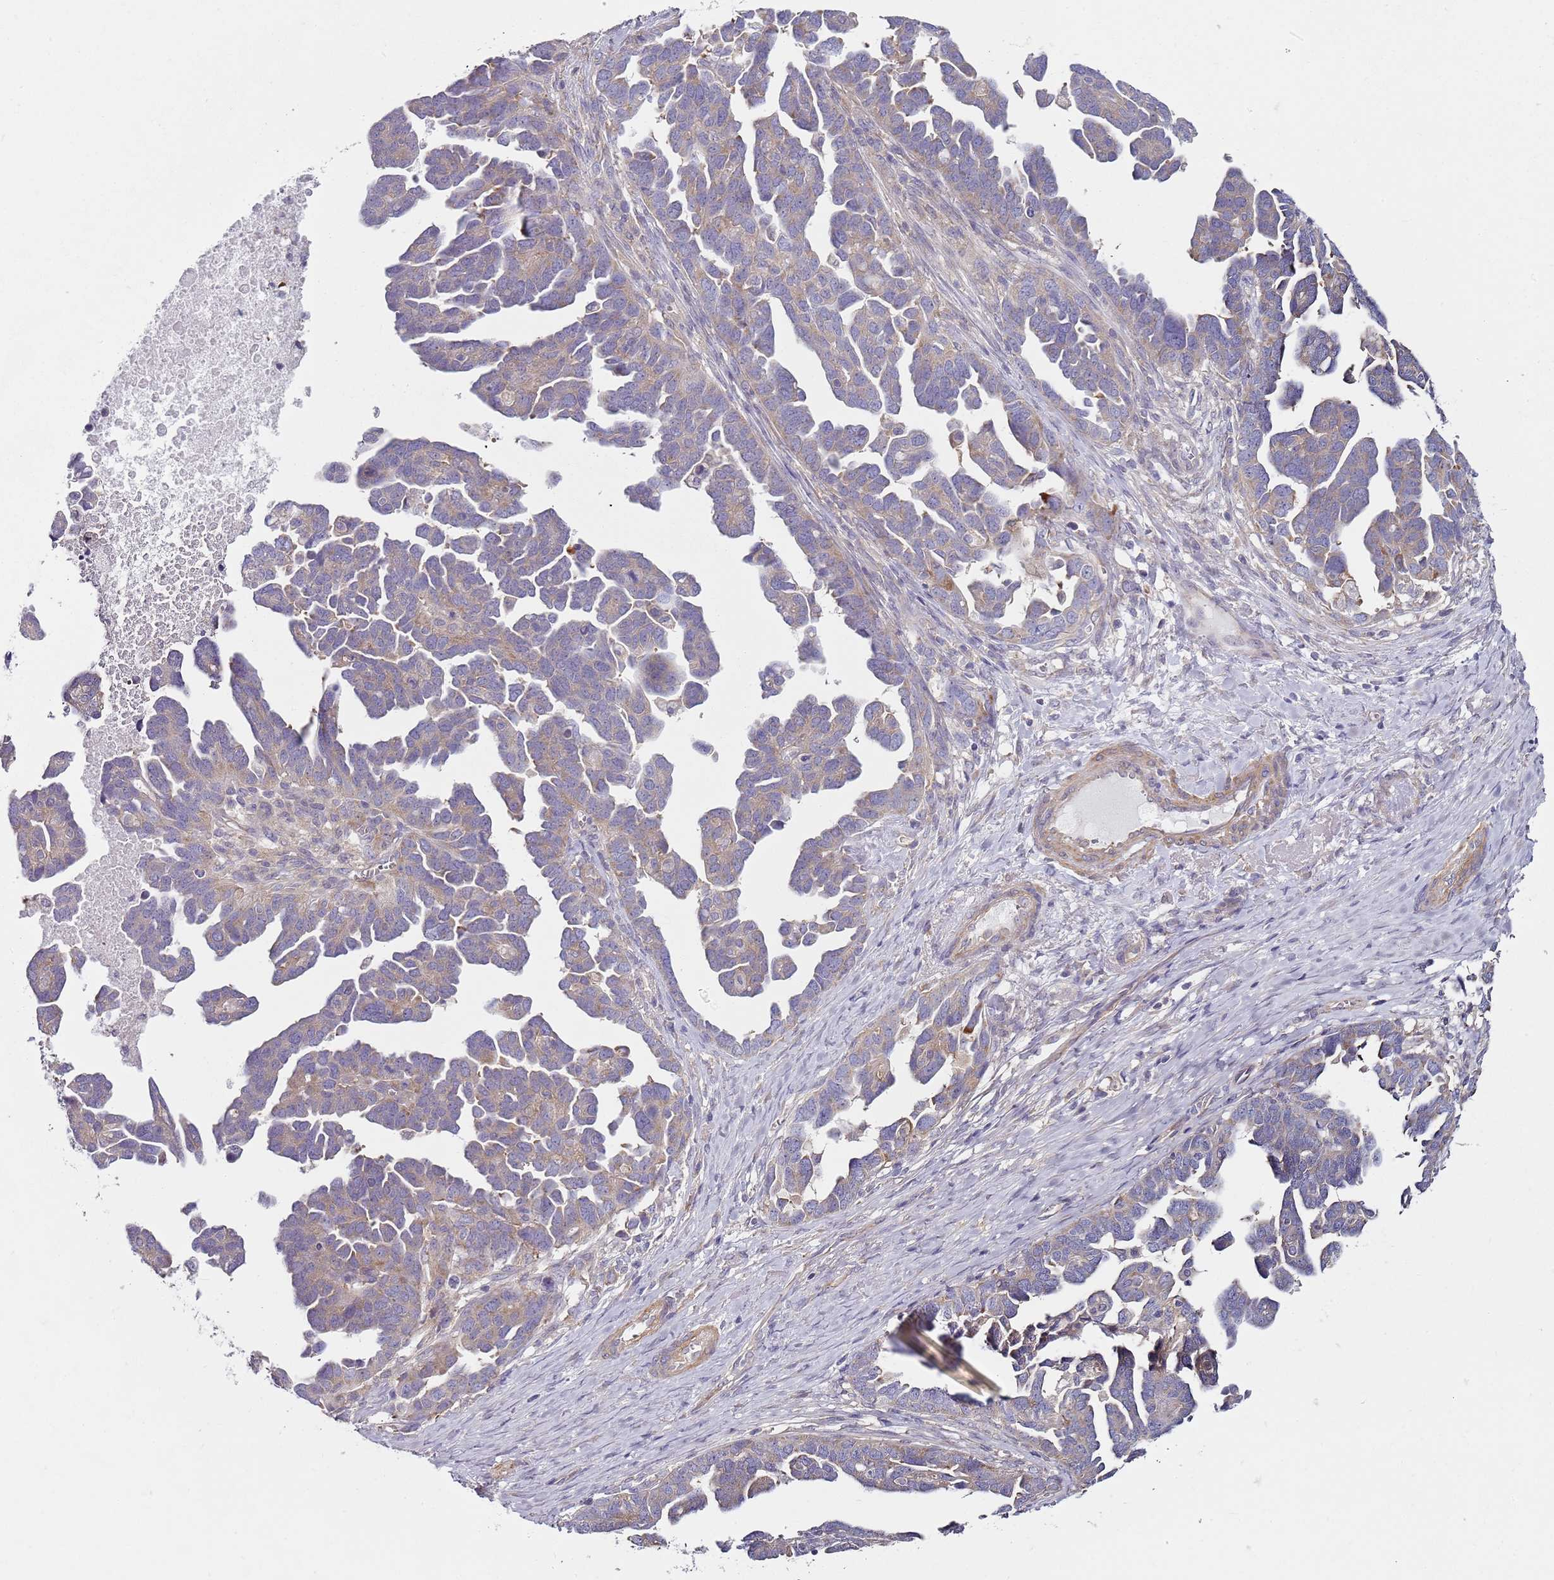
{"staining": {"intensity": "moderate", "quantity": ">75%", "location": "cytoplasmic/membranous"}, "tissue": "ovarian cancer", "cell_type": "Tumor cells", "image_type": "cancer", "snomed": [{"axis": "morphology", "description": "Cystadenocarcinoma, serous, NOS"}, {"axis": "topography", "description": "Ovary"}], "caption": "Serous cystadenocarcinoma (ovarian) was stained to show a protein in brown. There is medium levels of moderate cytoplasmic/membranous staining in about >75% of tumor cells.", "gene": "SLC26A6", "patient": {"sex": "female", "age": 54}}